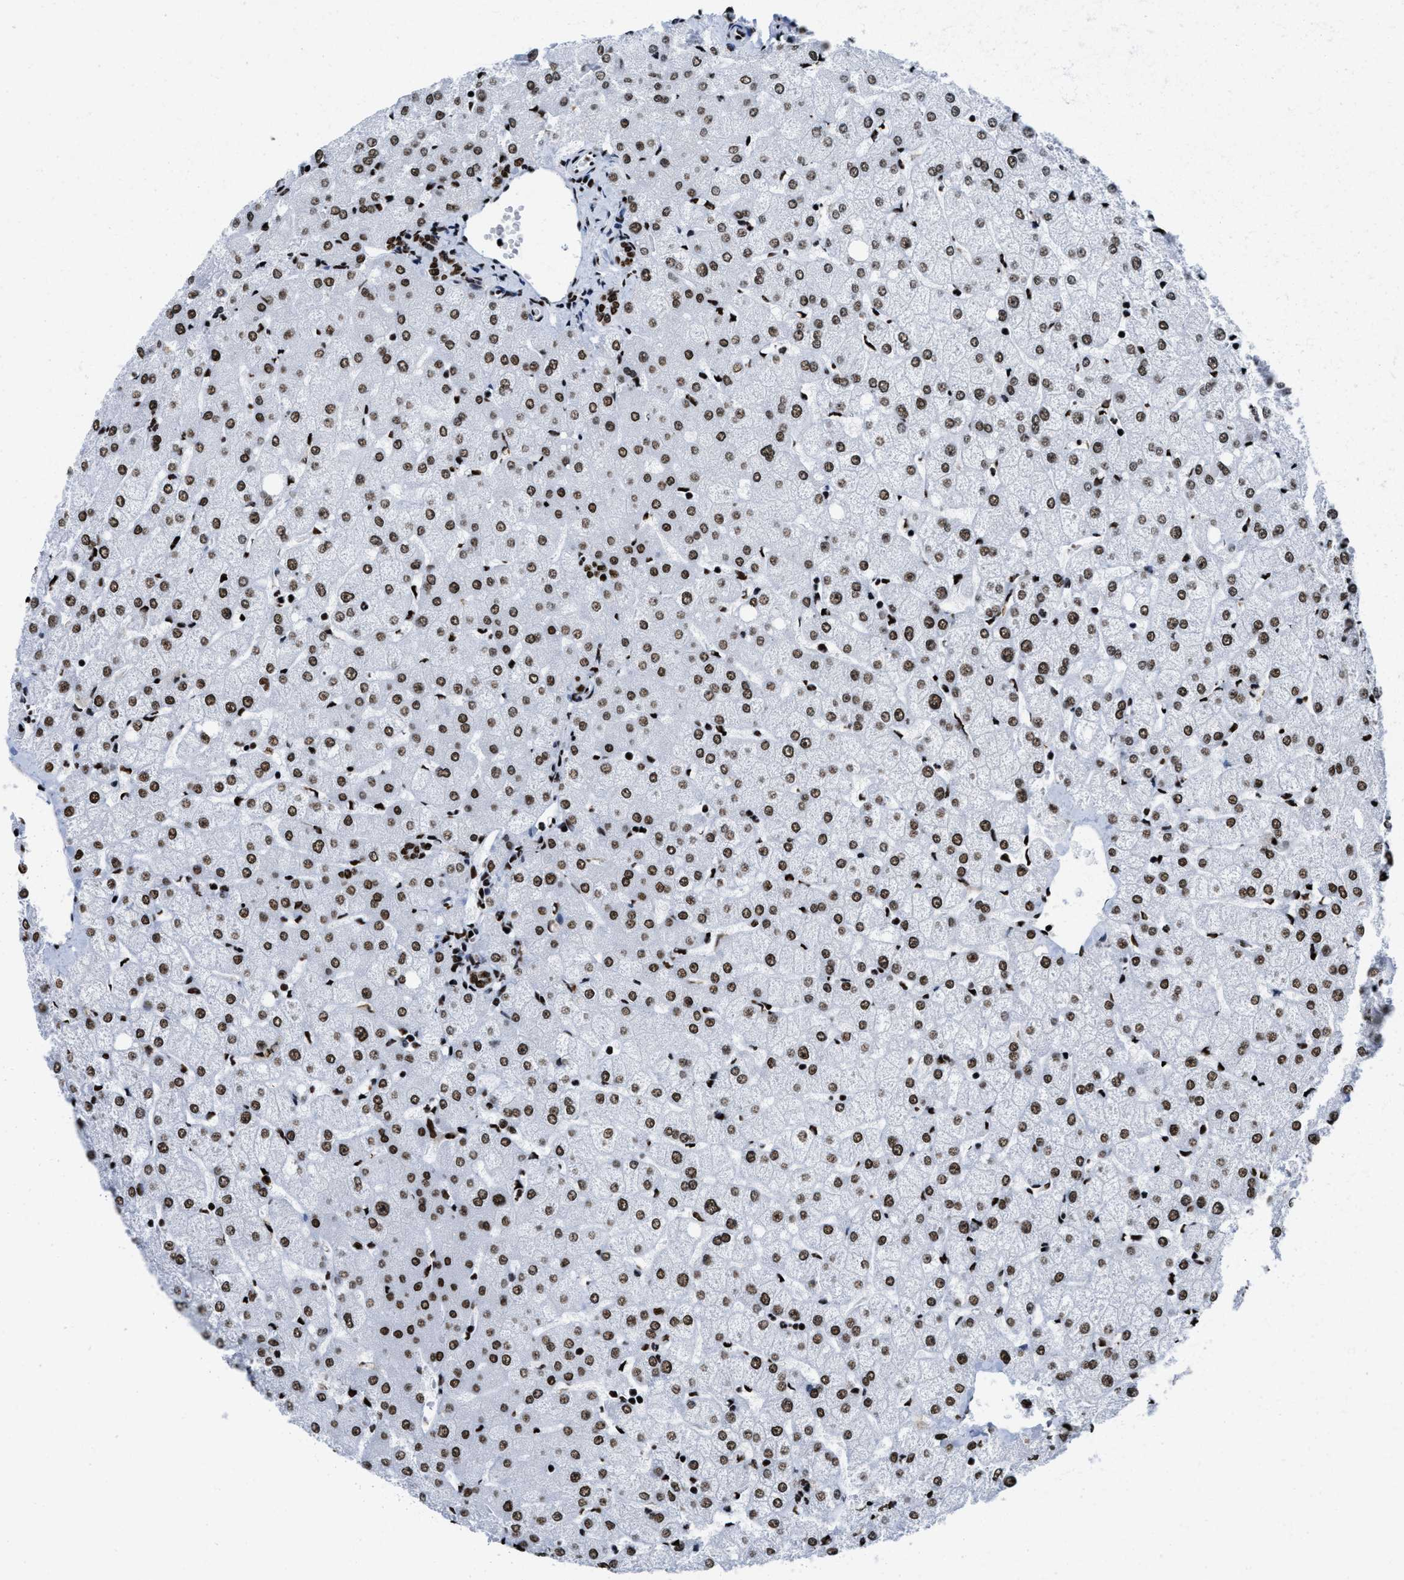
{"staining": {"intensity": "moderate", "quantity": ">75%", "location": "nuclear"}, "tissue": "liver", "cell_type": "Cholangiocytes", "image_type": "normal", "snomed": [{"axis": "morphology", "description": "Normal tissue, NOS"}, {"axis": "topography", "description": "Liver"}], "caption": "IHC (DAB) staining of unremarkable liver demonstrates moderate nuclear protein positivity in approximately >75% of cholangiocytes.", "gene": "SMARCC2", "patient": {"sex": "female", "age": 54}}